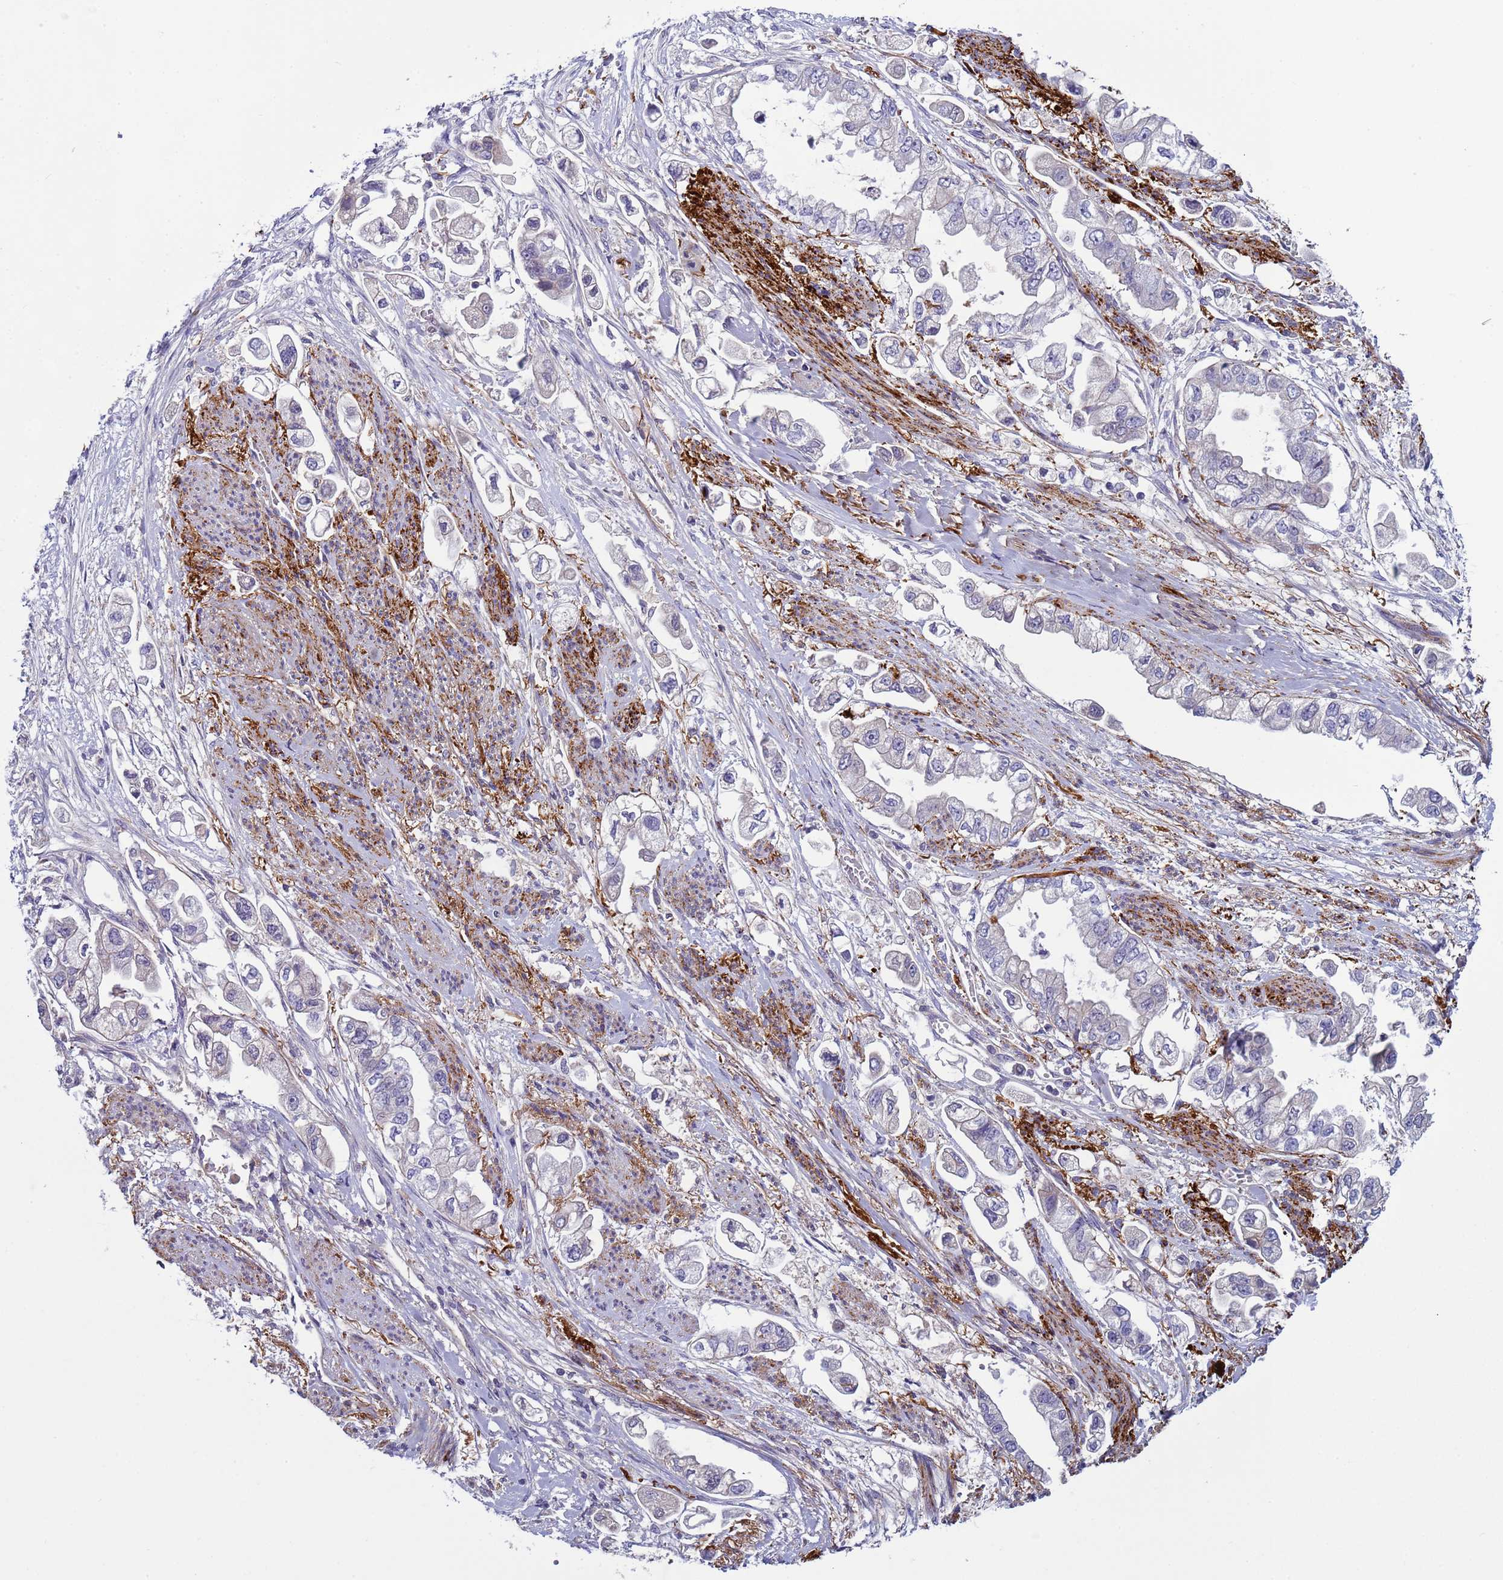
{"staining": {"intensity": "negative", "quantity": "none", "location": "none"}, "tissue": "stomach cancer", "cell_type": "Tumor cells", "image_type": "cancer", "snomed": [{"axis": "morphology", "description": "Adenocarcinoma, NOS"}, {"axis": "topography", "description": "Stomach"}], "caption": "This micrograph is of stomach cancer stained with immunohistochemistry to label a protein in brown with the nuclei are counter-stained blue. There is no positivity in tumor cells. Brightfield microscopy of immunohistochemistry (IHC) stained with DAB (brown) and hematoxylin (blue), captured at high magnification.", "gene": "TRIM51", "patient": {"sex": "male", "age": 62}}